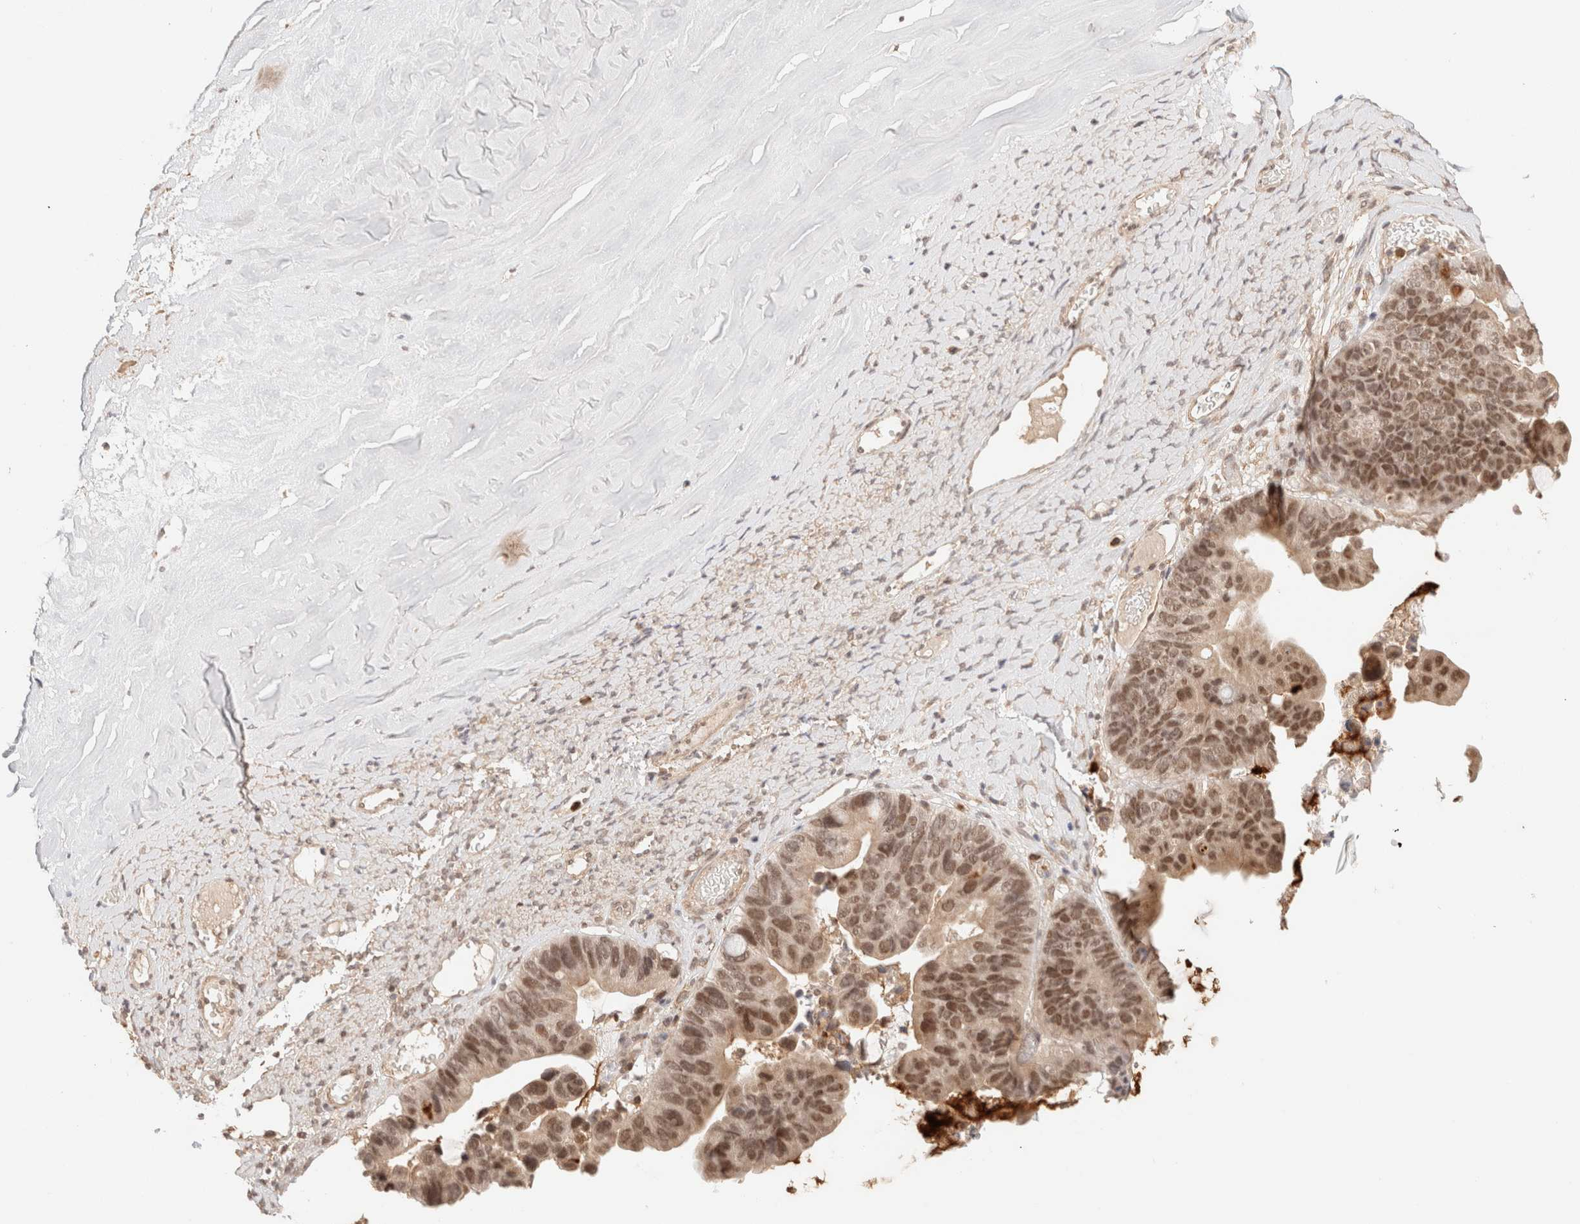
{"staining": {"intensity": "moderate", "quantity": ">75%", "location": "nuclear"}, "tissue": "ovarian cancer", "cell_type": "Tumor cells", "image_type": "cancer", "snomed": [{"axis": "morphology", "description": "Cystadenocarcinoma, mucinous, NOS"}, {"axis": "topography", "description": "Ovary"}], "caption": "Tumor cells show medium levels of moderate nuclear staining in about >75% of cells in human ovarian mucinous cystadenocarcinoma.", "gene": "BRPF3", "patient": {"sex": "female", "age": 61}}